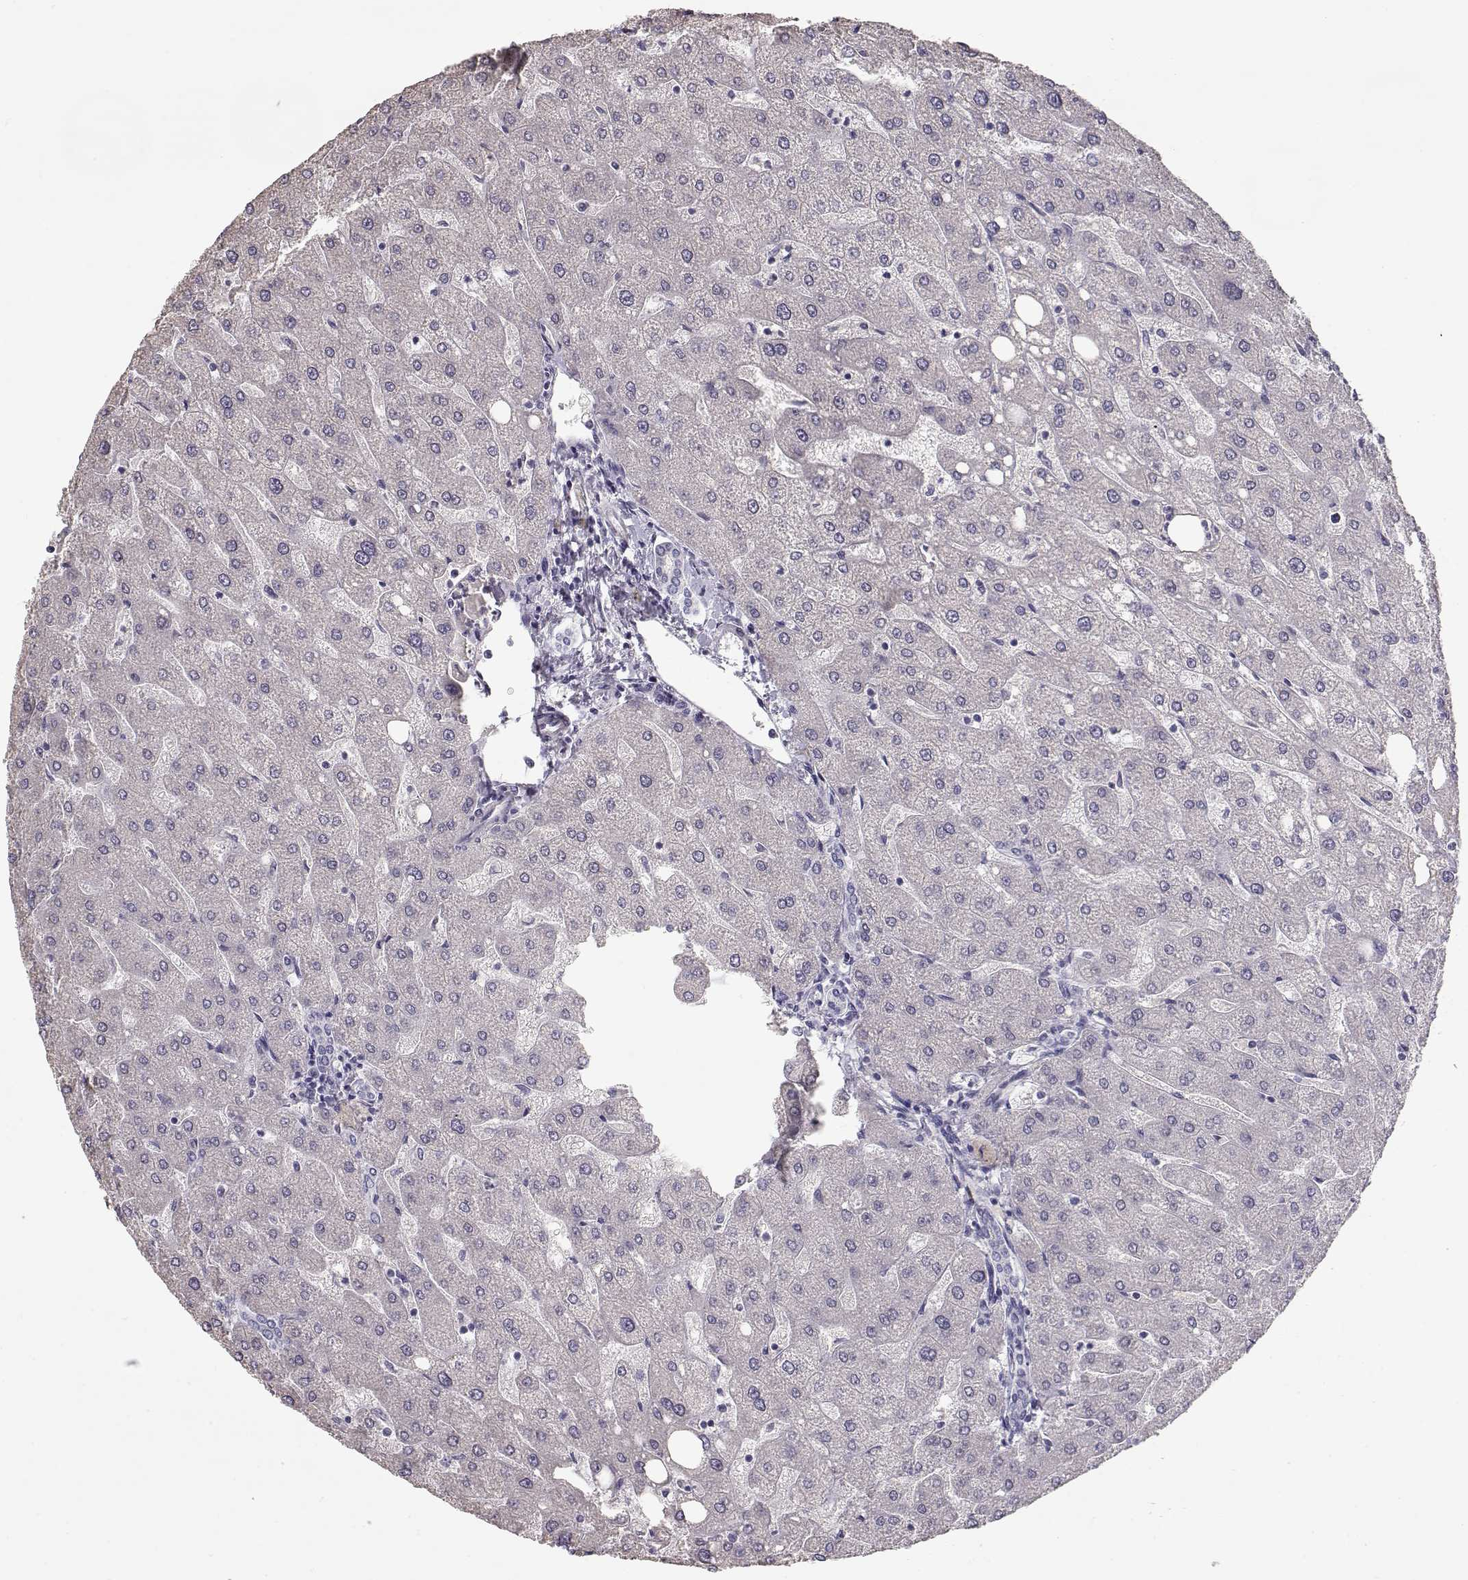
{"staining": {"intensity": "negative", "quantity": "none", "location": "none"}, "tissue": "liver", "cell_type": "Cholangiocytes", "image_type": "normal", "snomed": [{"axis": "morphology", "description": "Normal tissue, NOS"}, {"axis": "topography", "description": "Liver"}], "caption": "Micrograph shows no protein expression in cholangiocytes of normal liver. (IHC, brightfield microscopy, high magnification).", "gene": "SLC18A1", "patient": {"sex": "male", "age": 67}}